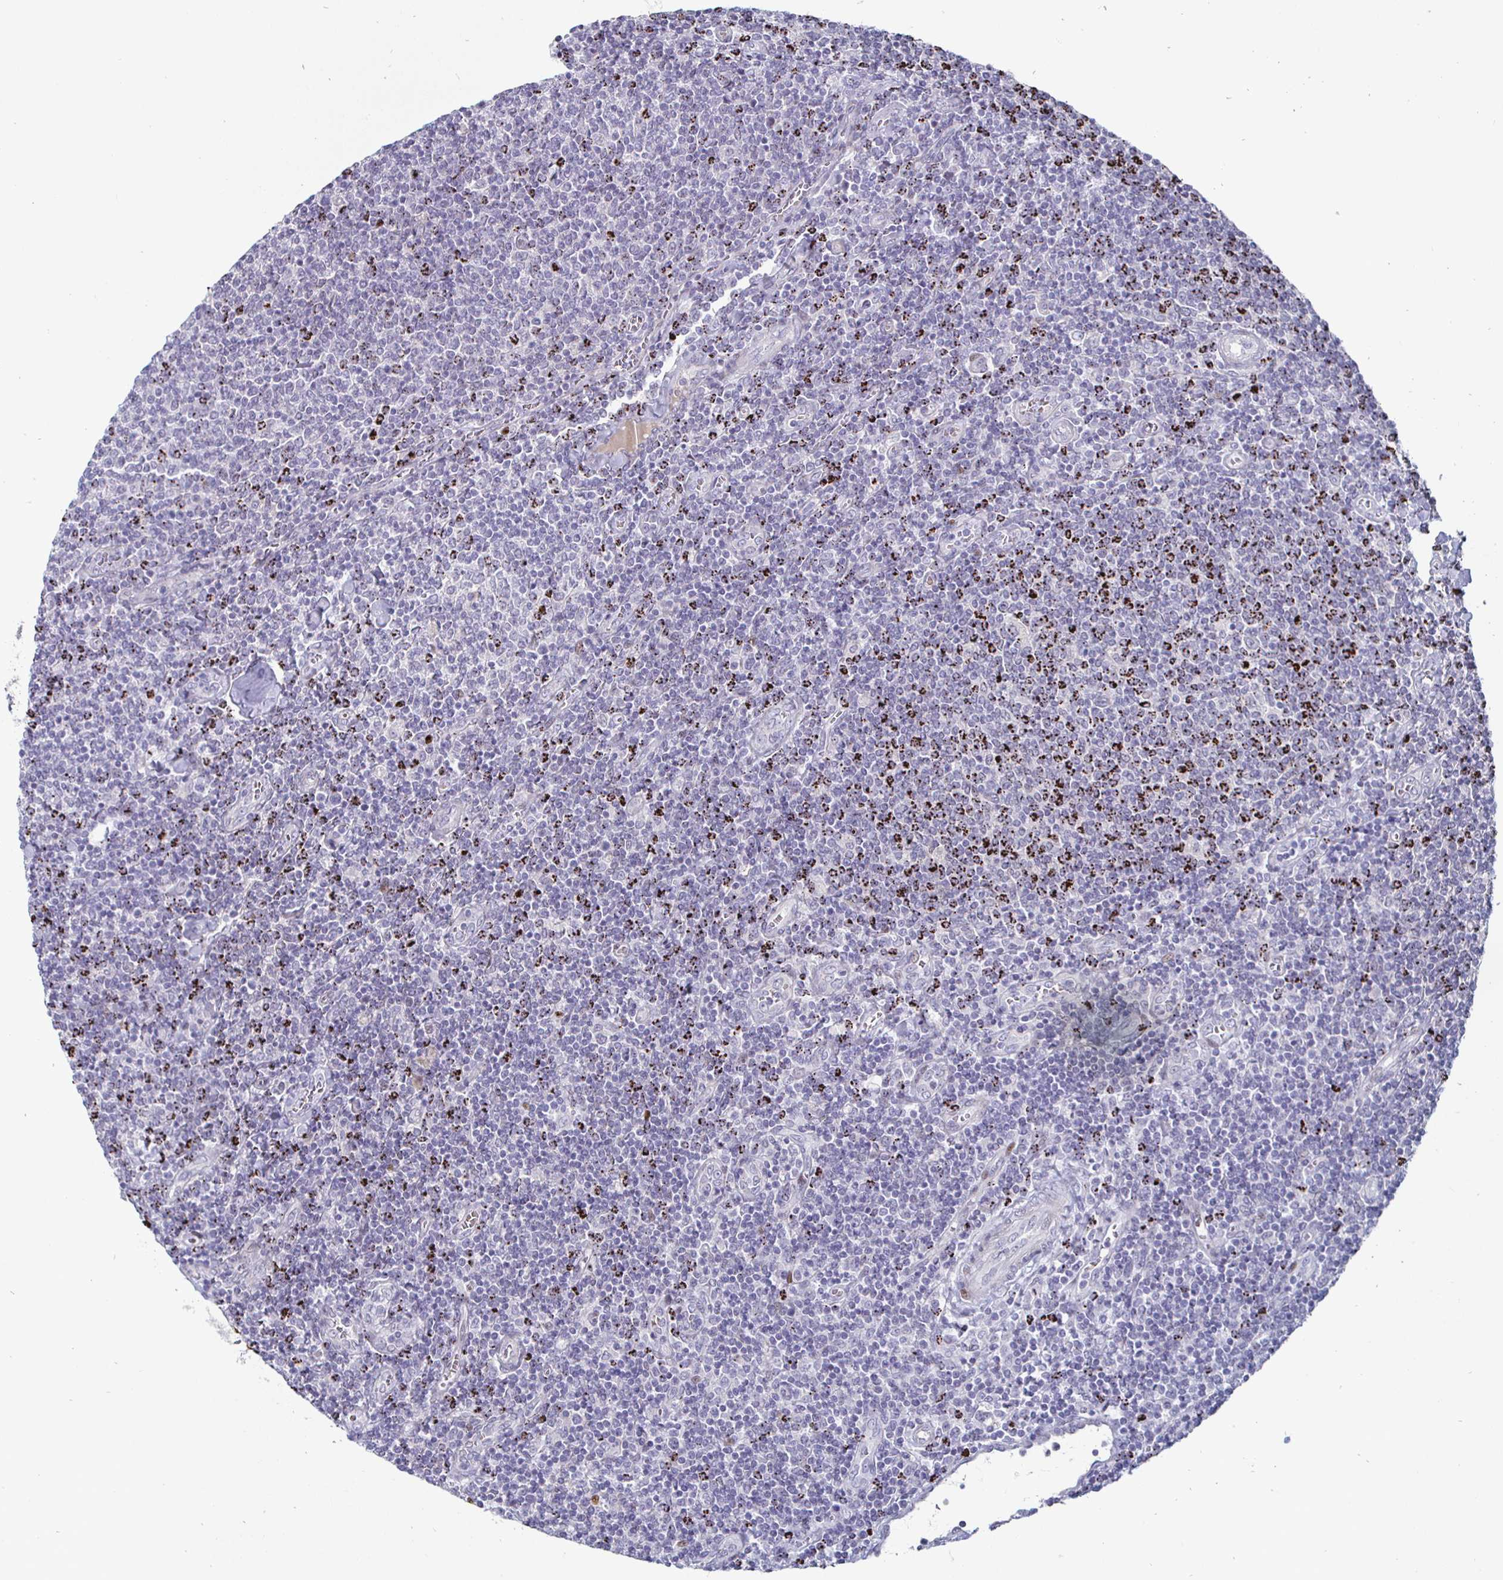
{"staining": {"intensity": "negative", "quantity": "none", "location": "none"}, "tissue": "lymphoma", "cell_type": "Tumor cells", "image_type": "cancer", "snomed": [{"axis": "morphology", "description": "Malignant lymphoma, non-Hodgkin's type, Low grade"}, {"axis": "topography", "description": "Lymph node"}], "caption": "Histopathology image shows no protein positivity in tumor cells of lymphoma tissue.", "gene": "DMRTB1", "patient": {"sex": "male", "age": 52}}